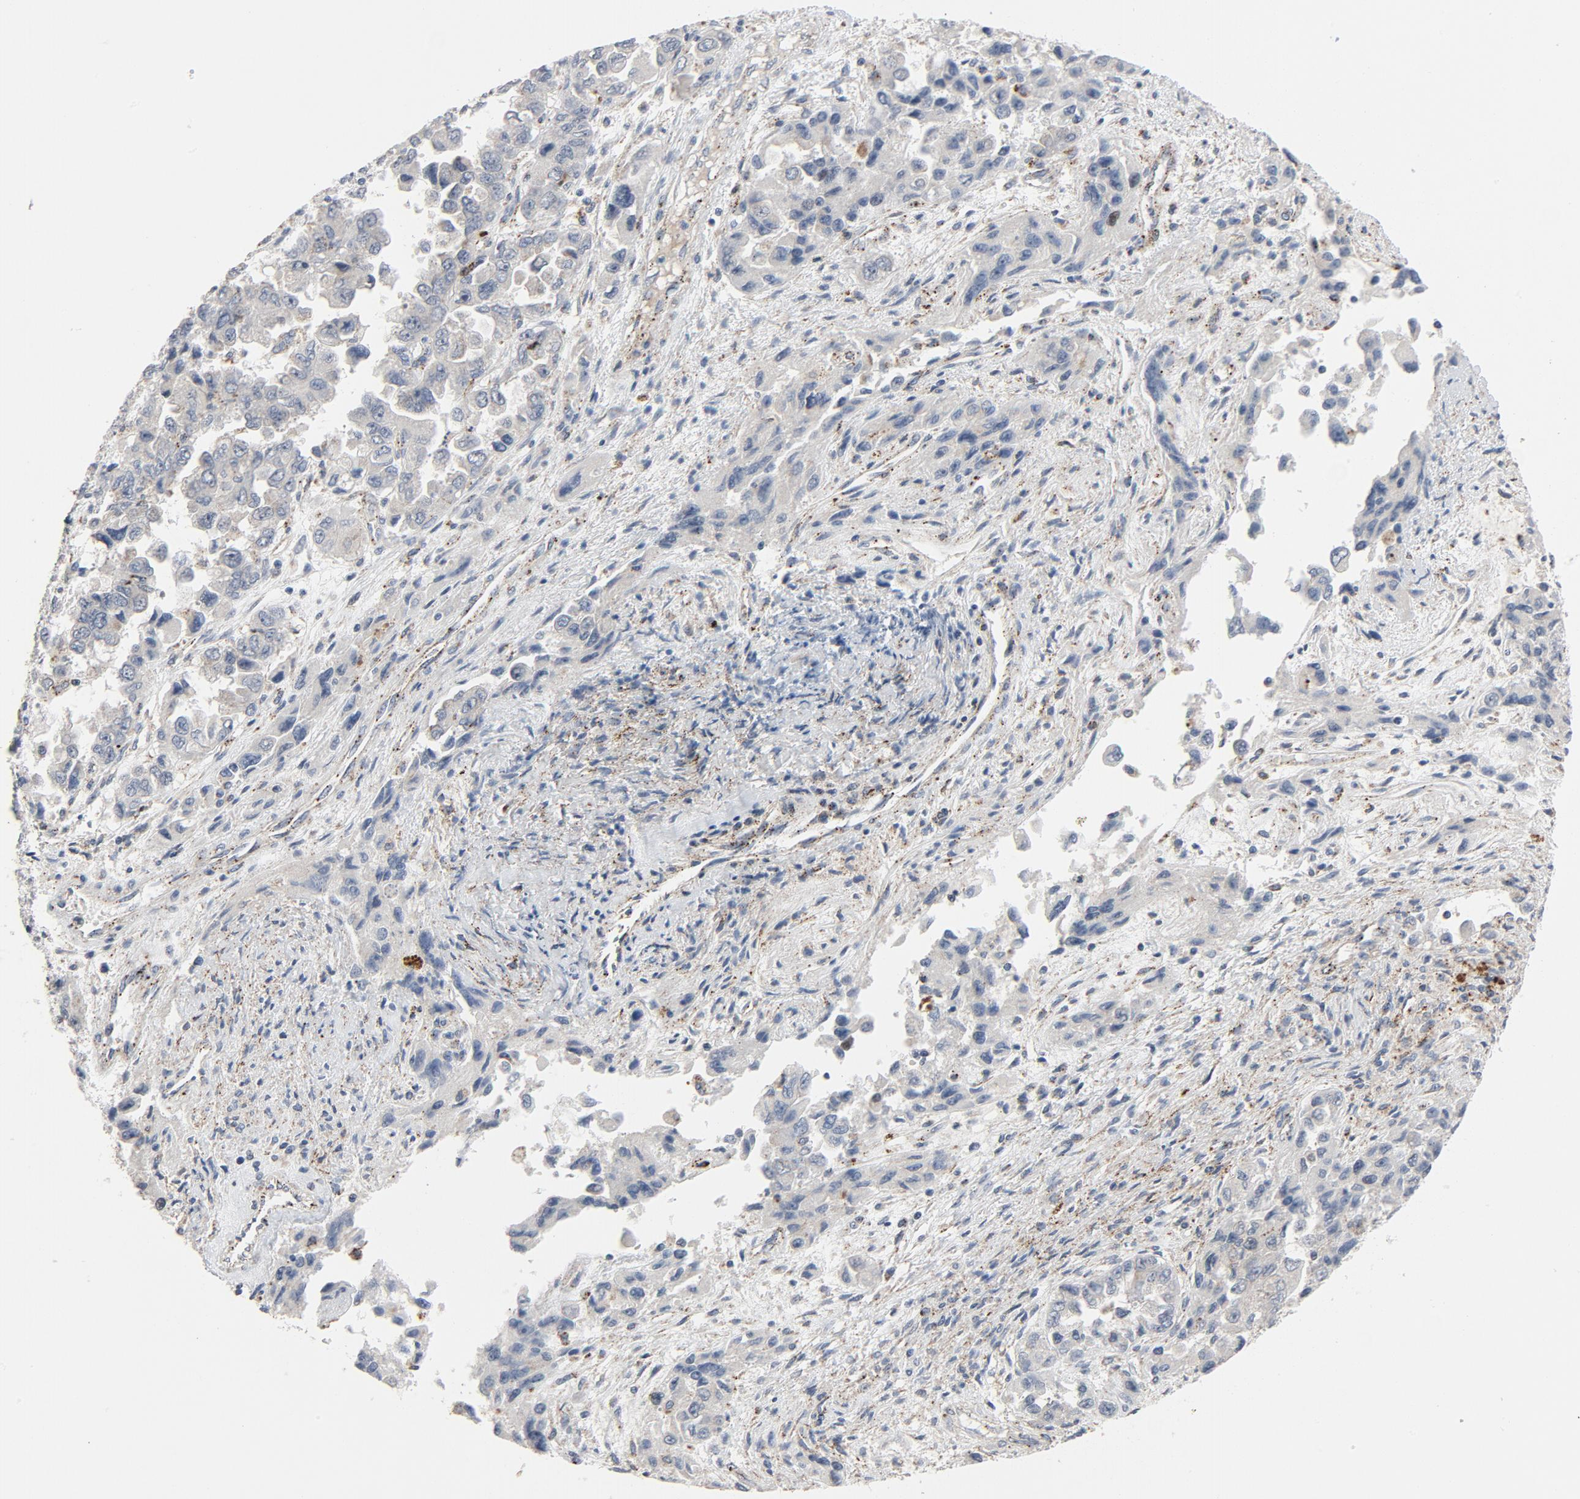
{"staining": {"intensity": "negative", "quantity": "none", "location": "none"}, "tissue": "ovarian cancer", "cell_type": "Tumor cells", "image_type": "cancer", "snomed": [{"axis": "morphology", "description": "Carcinoma, endometroid"}, {"axis": "topography", "description": "Ovary"}], "caption": "A photomicrograph of human ovarian endometroid carcinoma is negative for staining in tumor cells. The staining is performed using DAB brown chromogen with nuclei counter-stained in using hematoxylin.", "gene": "AKT2", "patient": {"sex": "female", "age": 50}}